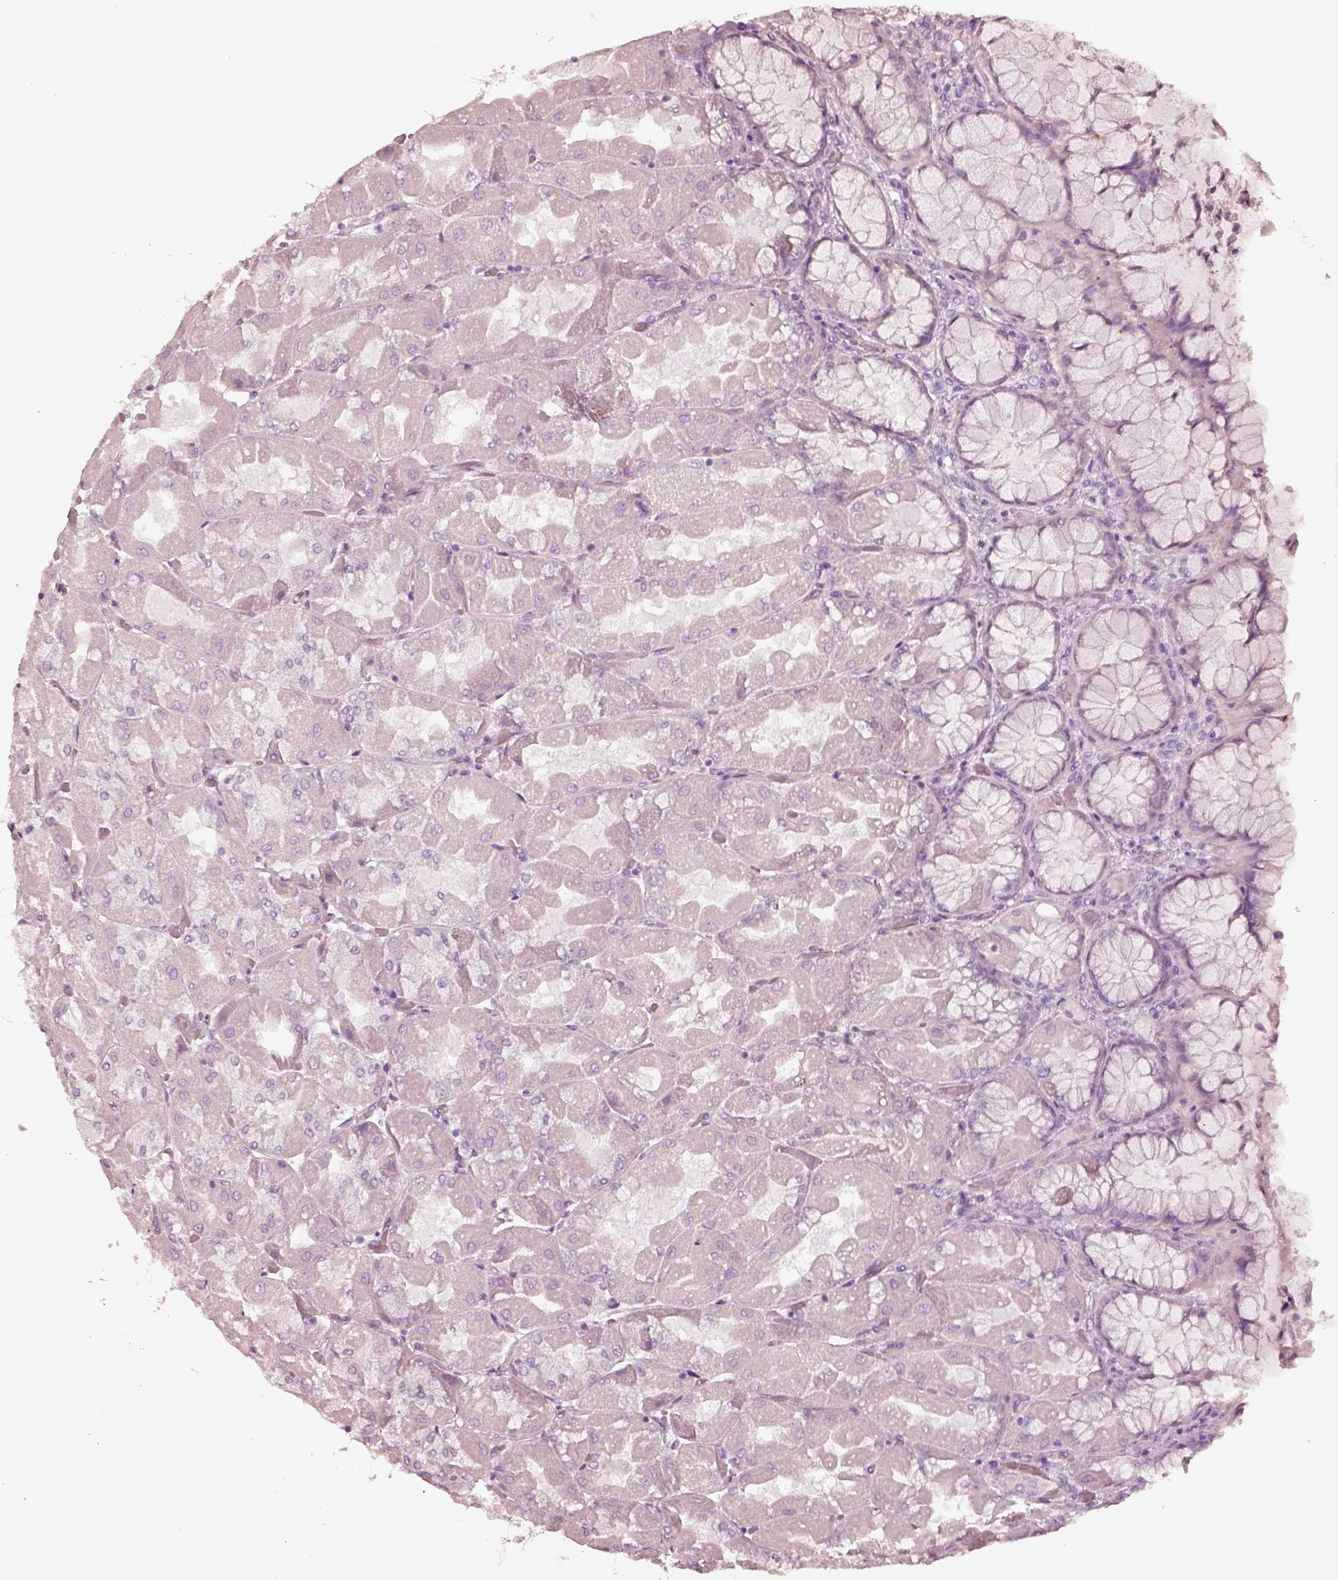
{"staining": {"intensity": "negative", "quantity": "none", "location": "none"}, "tissue": "stomach", "cell_type": "Glandular cells", "image_type": "normal", "snomed": [{"axis": "morphology", "description": "Normal tissue, NOS"}, {"axis": "topography", "description": "Stomach"}], "caption": "The histopathology image displays no staining of glandular cells in unremarkable stomach. The staining is performed using DAB brown chromogen with nuclei counter-stained in using hematoxylin.", "gene": "ZP4", "patient": {"sex": "female", "age": 61}}